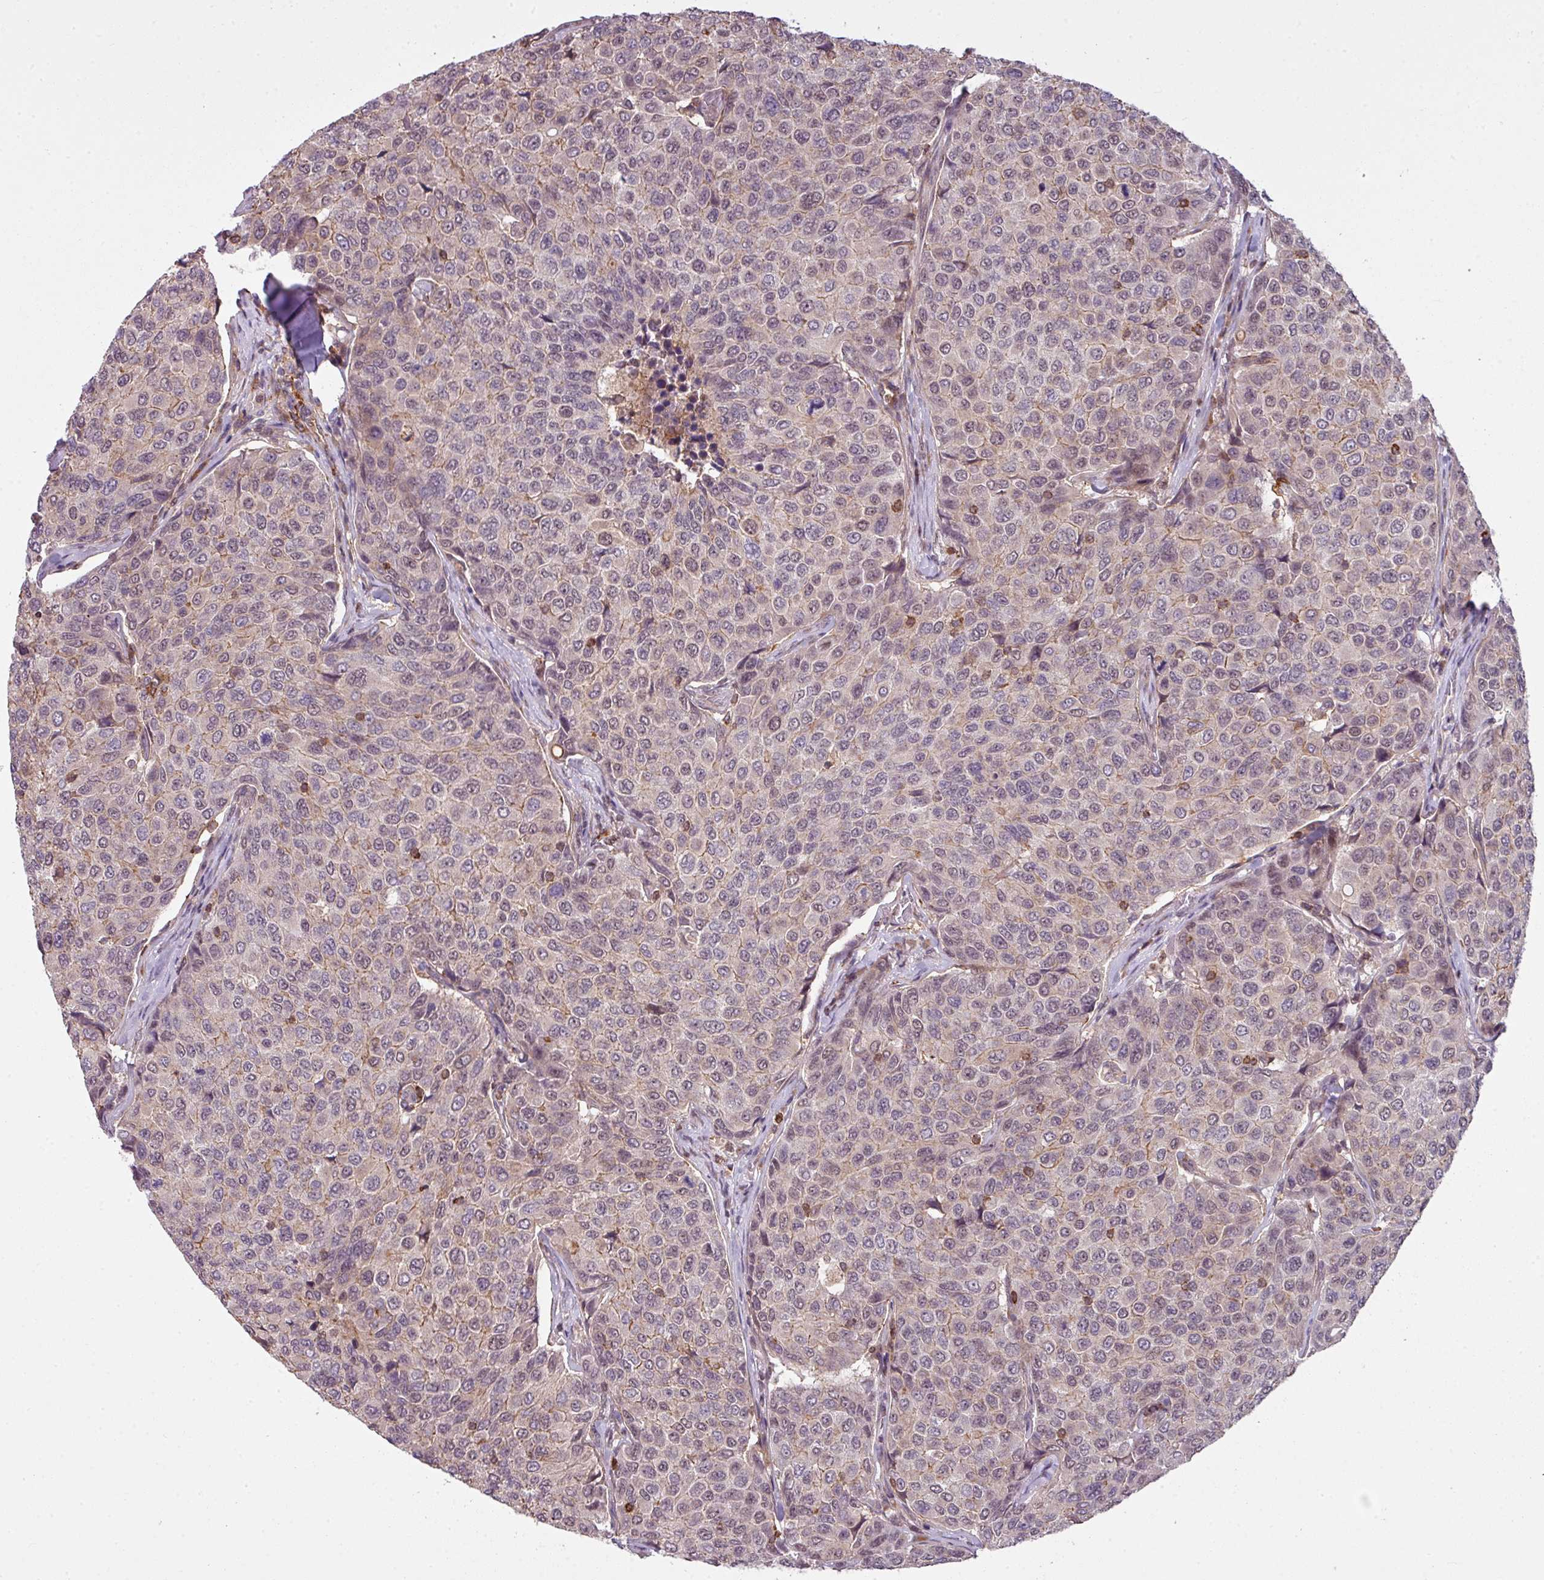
{"staining": {"intensity": "negative", "quantity": "none", "location": "none"}, "tissue": "breast cancer", "cell_type": "Tumor cells", "image_type": "cancer", "snomed": [{"axis": "morphology", "description": "Duct carcinoma"}, {"axis": "topography", "description": "Breast"}], "caption": "There is no significant expression in tumor cells of breast cancer. (DAB (3,3'-diaminobenzidine) immunohistochemistry (IHC) visualized using brightfield microscopy, high magnification).", "gene": "ZC2HC1C", "patient": {"sex": "female", "age": 55}}